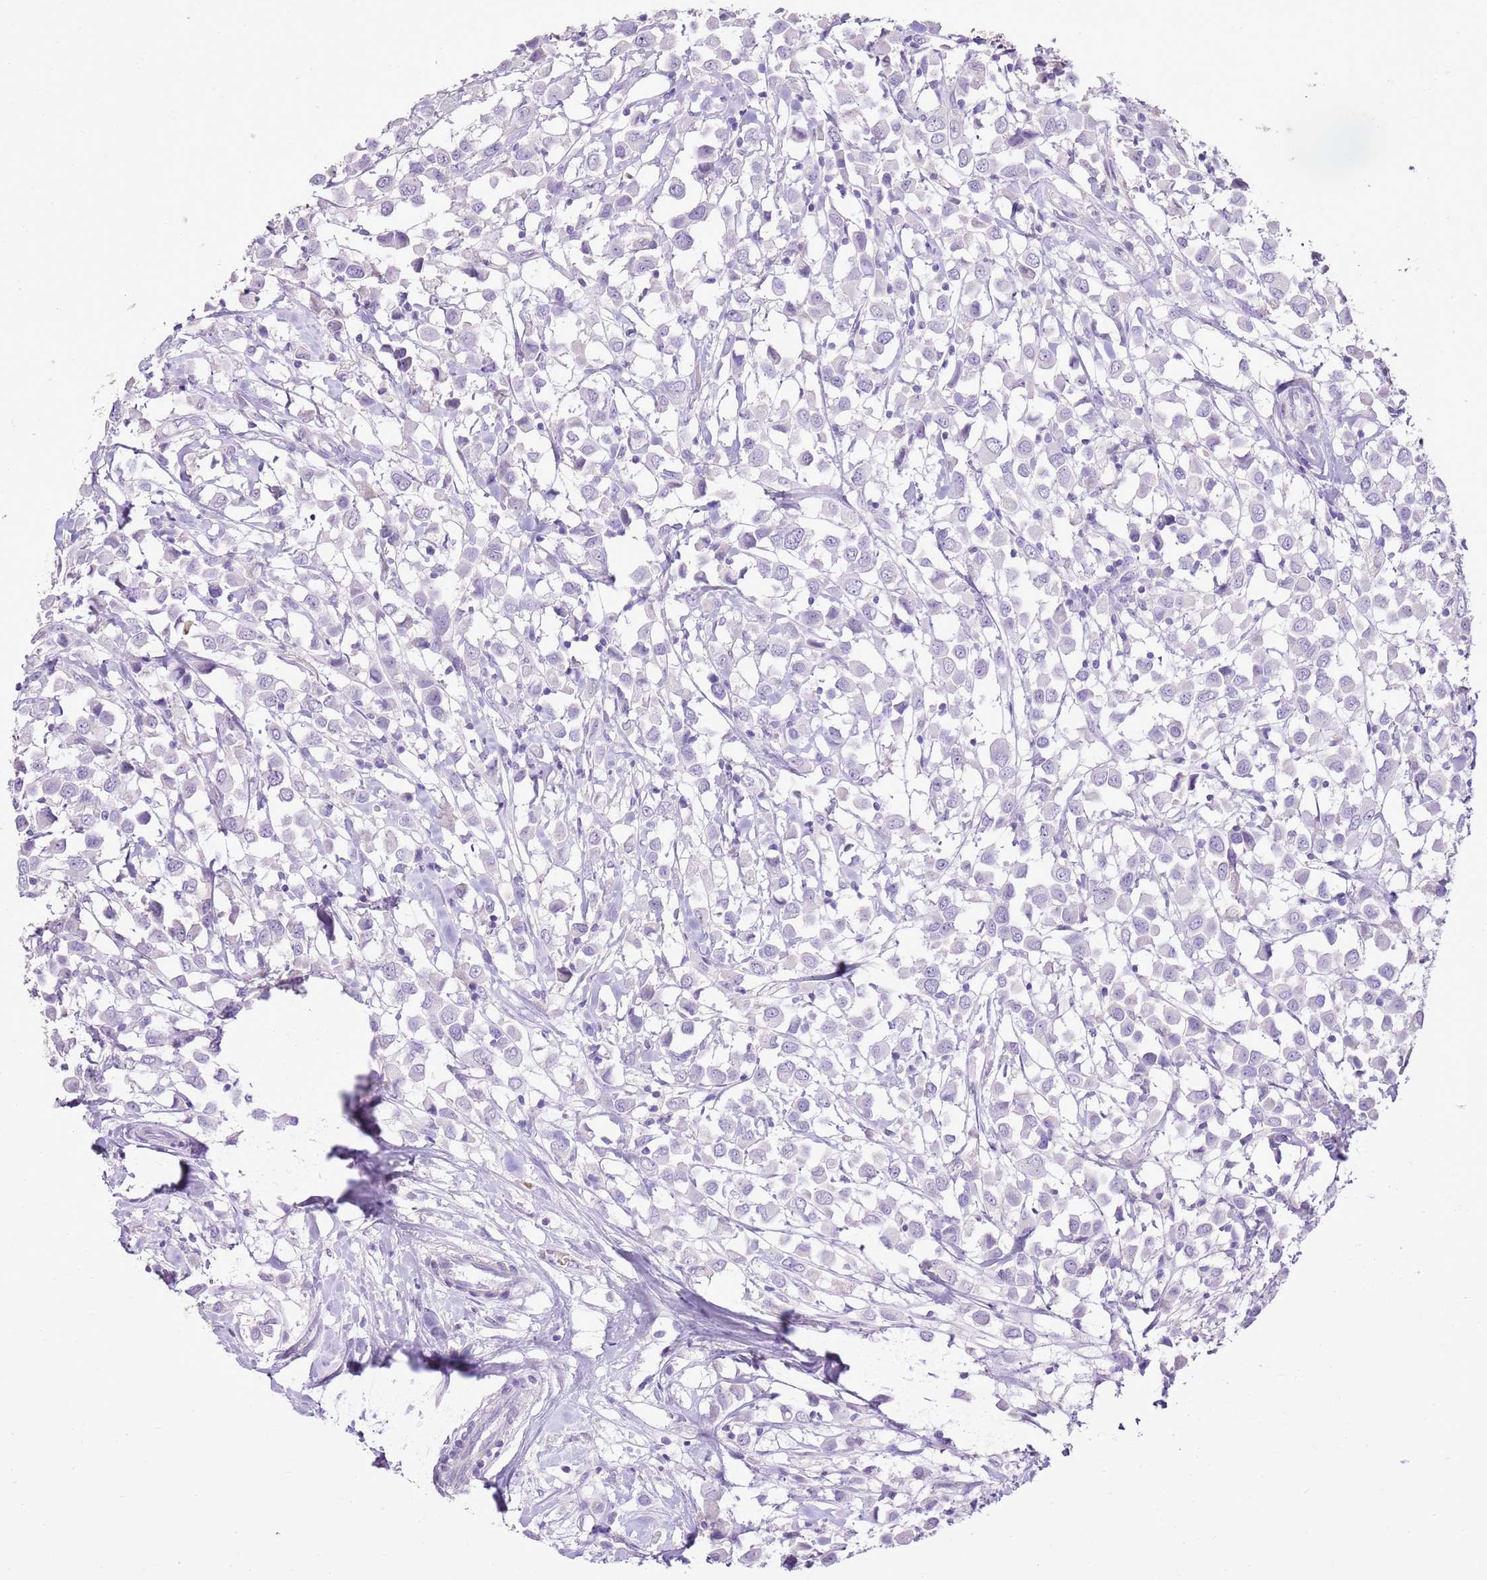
{"staining": {"intensity": "negative", "quantity": "none", "location": "none"}, "tissue": "breast cancer", "cell_type": "Tumor cells", "image_type": "cancer", "snomed": [{"axis": "morphology", "description": "Duct carcinoma"}, {"axis": "topography", "description": "Breast"}], "caption": "High power microscopy photomicrograph of an immunohistochemistry histopathology image of infiltrating ductal carcinoma (breast), revealing no significant positivity in tumor cells. (DAB IHC visualized using brightfield microscopy, high magnification).", "gene": "XPO7", "patient": {"sex": "female", "age": 61}}